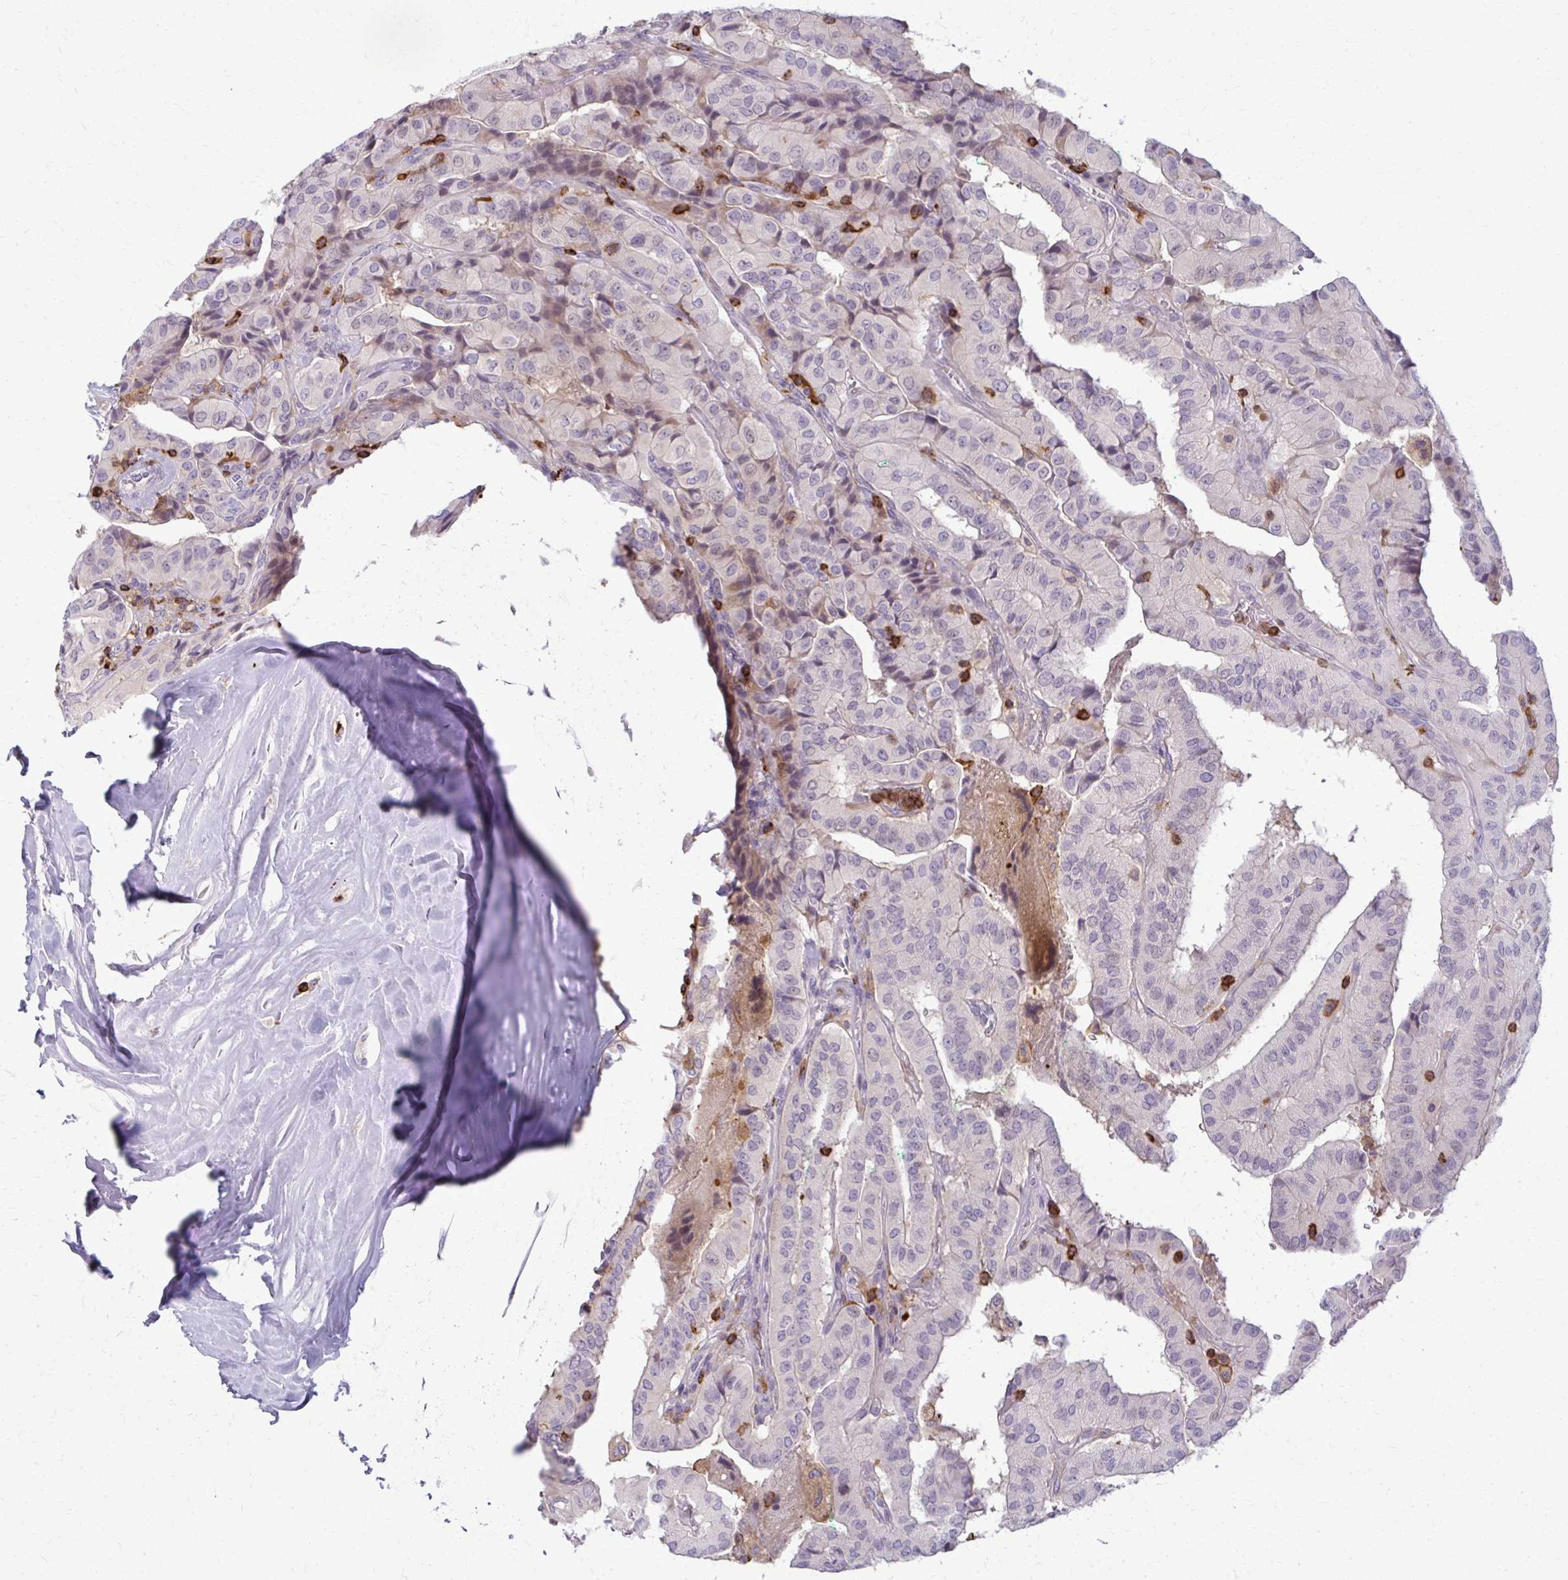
{"staining": {"intensity": "negative", "quantity": "none", "location": "none"}, "tissue": "thyroid cancer", "cell_type": "Tumor cells", "image_type": "cancer", "snomed": [{"axis": "morphology", "description": "Normal tissue, NOS"}, {"axis": "morphology", "description": "Papillary adenocarcinoma, NOS"}, {"axis": "topography", "description": "Thyroid gland"}], "caption": "Tumor cells show no significant expression in papillary adenocarcinoma (thyroid). (DAB (3,3'-diaminobenzidine) immunohistochemistry (IHC), high magnification).", "gene": "AP5M1", "patient": {"sex": "female", "age": 59}}